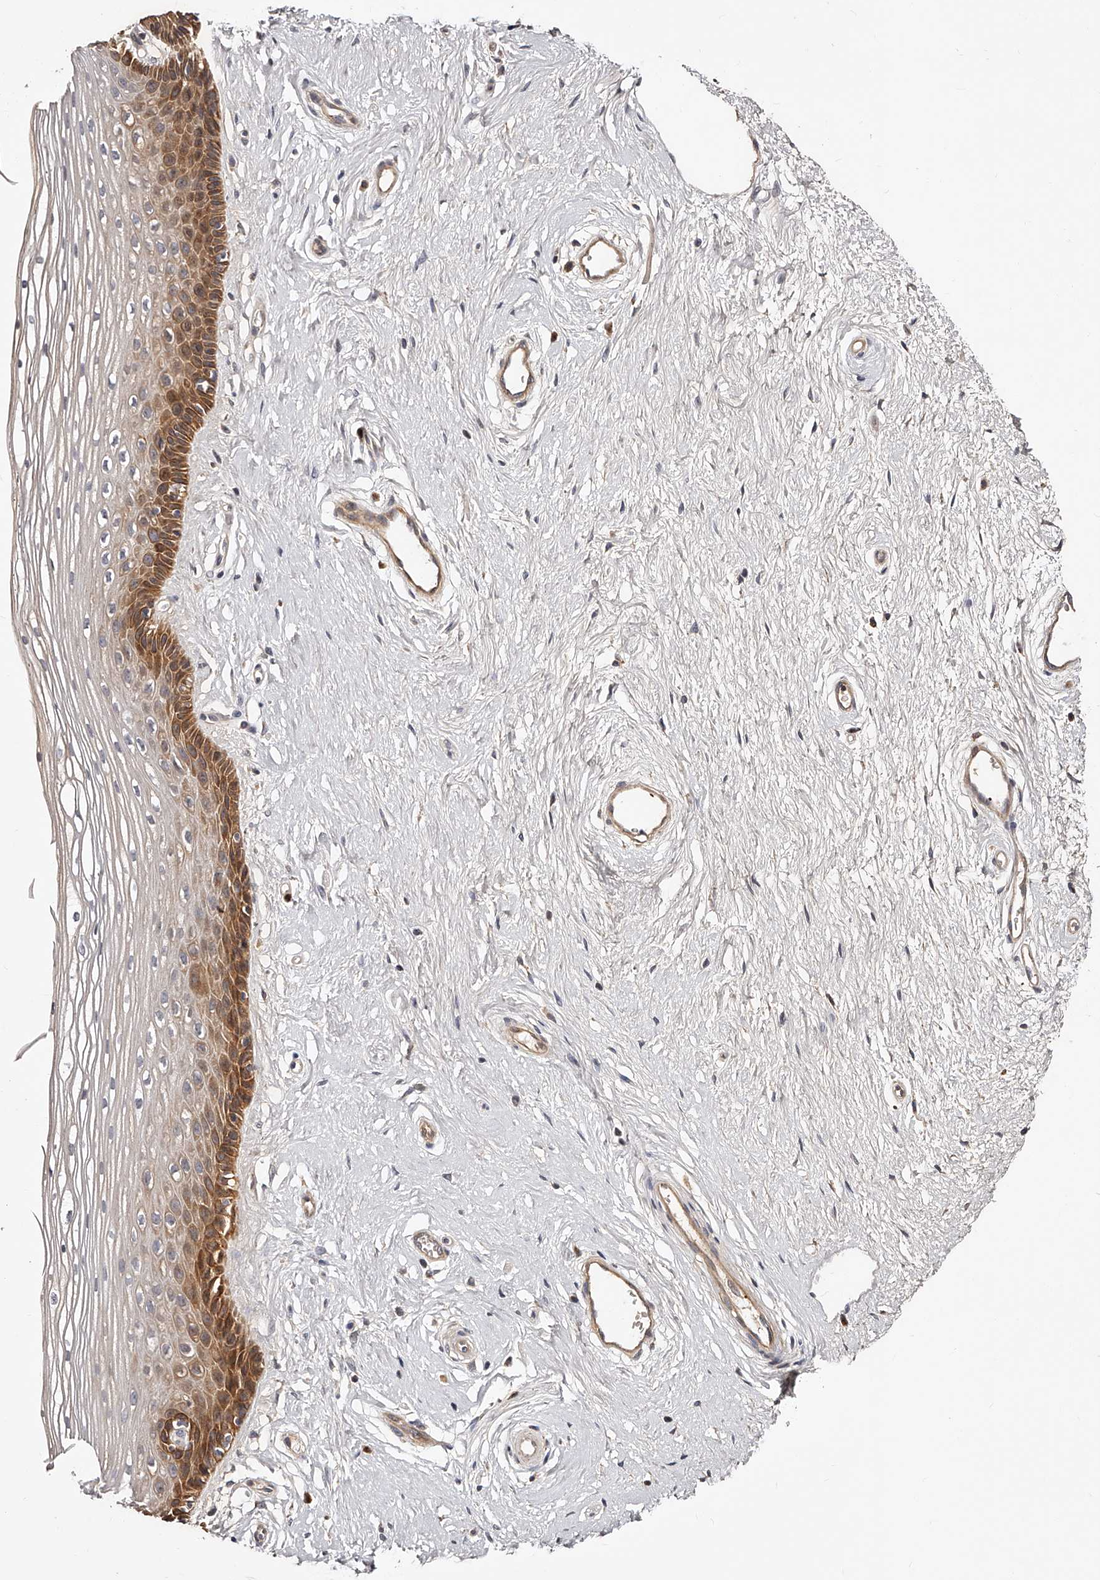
{"staining": {"intensity": "moderate", "quantity": "25%-75%", "location": "cytoplasmic/membranous"}, "tissue": "vagina", "cell_type": "Squamous epithelial cells", "image_type": "normal", "snomed": [{"axis": "morphology", "description": "Normal tissue, NOS"}, {"axis": "topography", "description": "Vagina"}], "caption": "Immunohistochemistry (DAB) staining of unremarkable human vagina demonstrates moderate cytoplasmic/membranous protein staining in about 25%-75% of squamous epithelial cells. (IHC, brightfield microscopy, high magnification).", "gene": "ZNF502", "patient": {"sex": "female", "age": 46}}